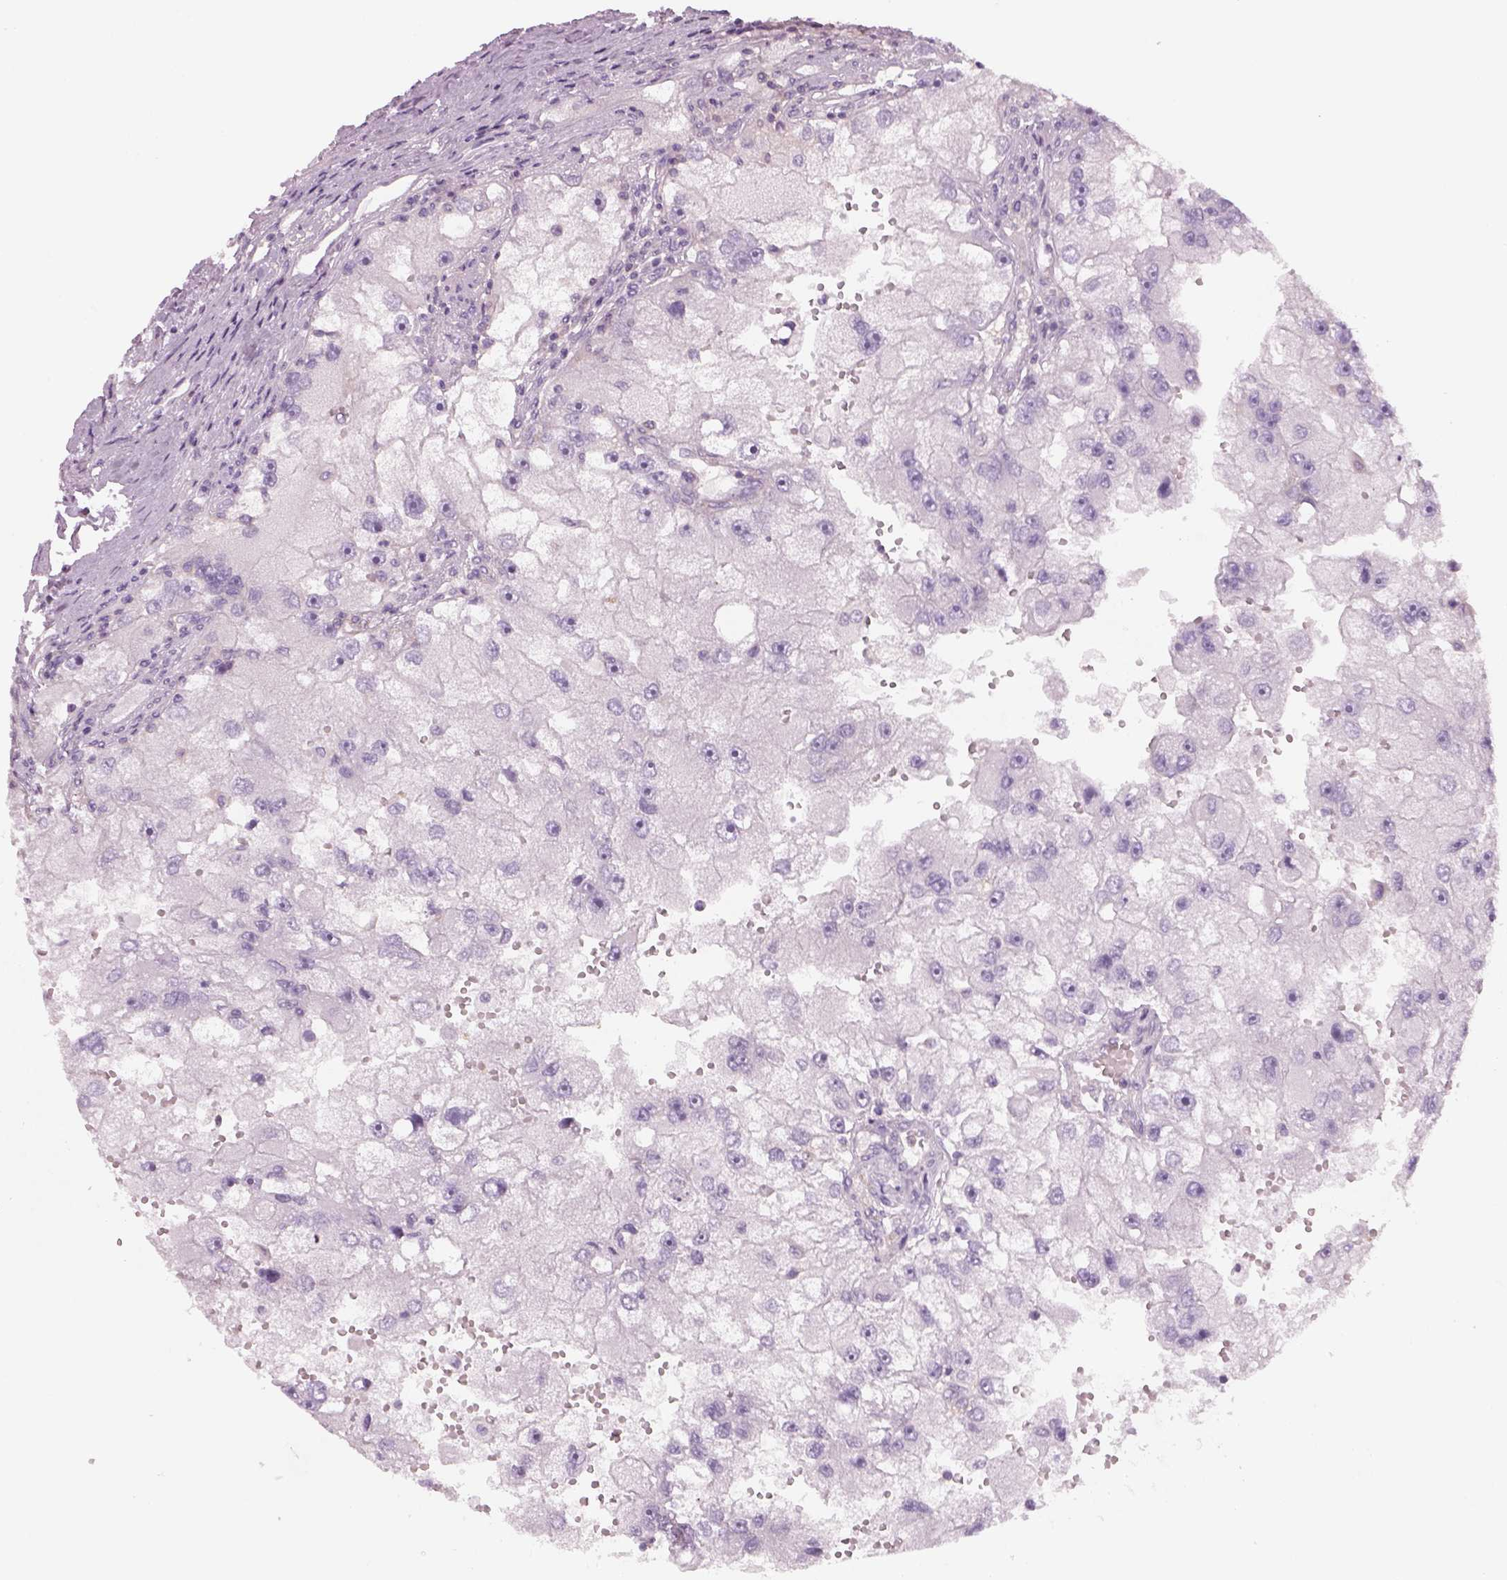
{"staining": {"intensity": "negative", "quantity": "none", "location": "none"}, "tissue": "renal cancer", "cell_type": "Tumor cells", "image_type": "cancer", "snomed": [{"axis": "morphology", "description": "Adenocarcinoma, NOS"}, {"axis": "topography", "description": "Kidney"}], "caption": "There is no significant positivity in tumor cells of adenocarcinoma (renal).", "gene": "SLC1A7", "patient": {"sex": "male", "age": 63}}